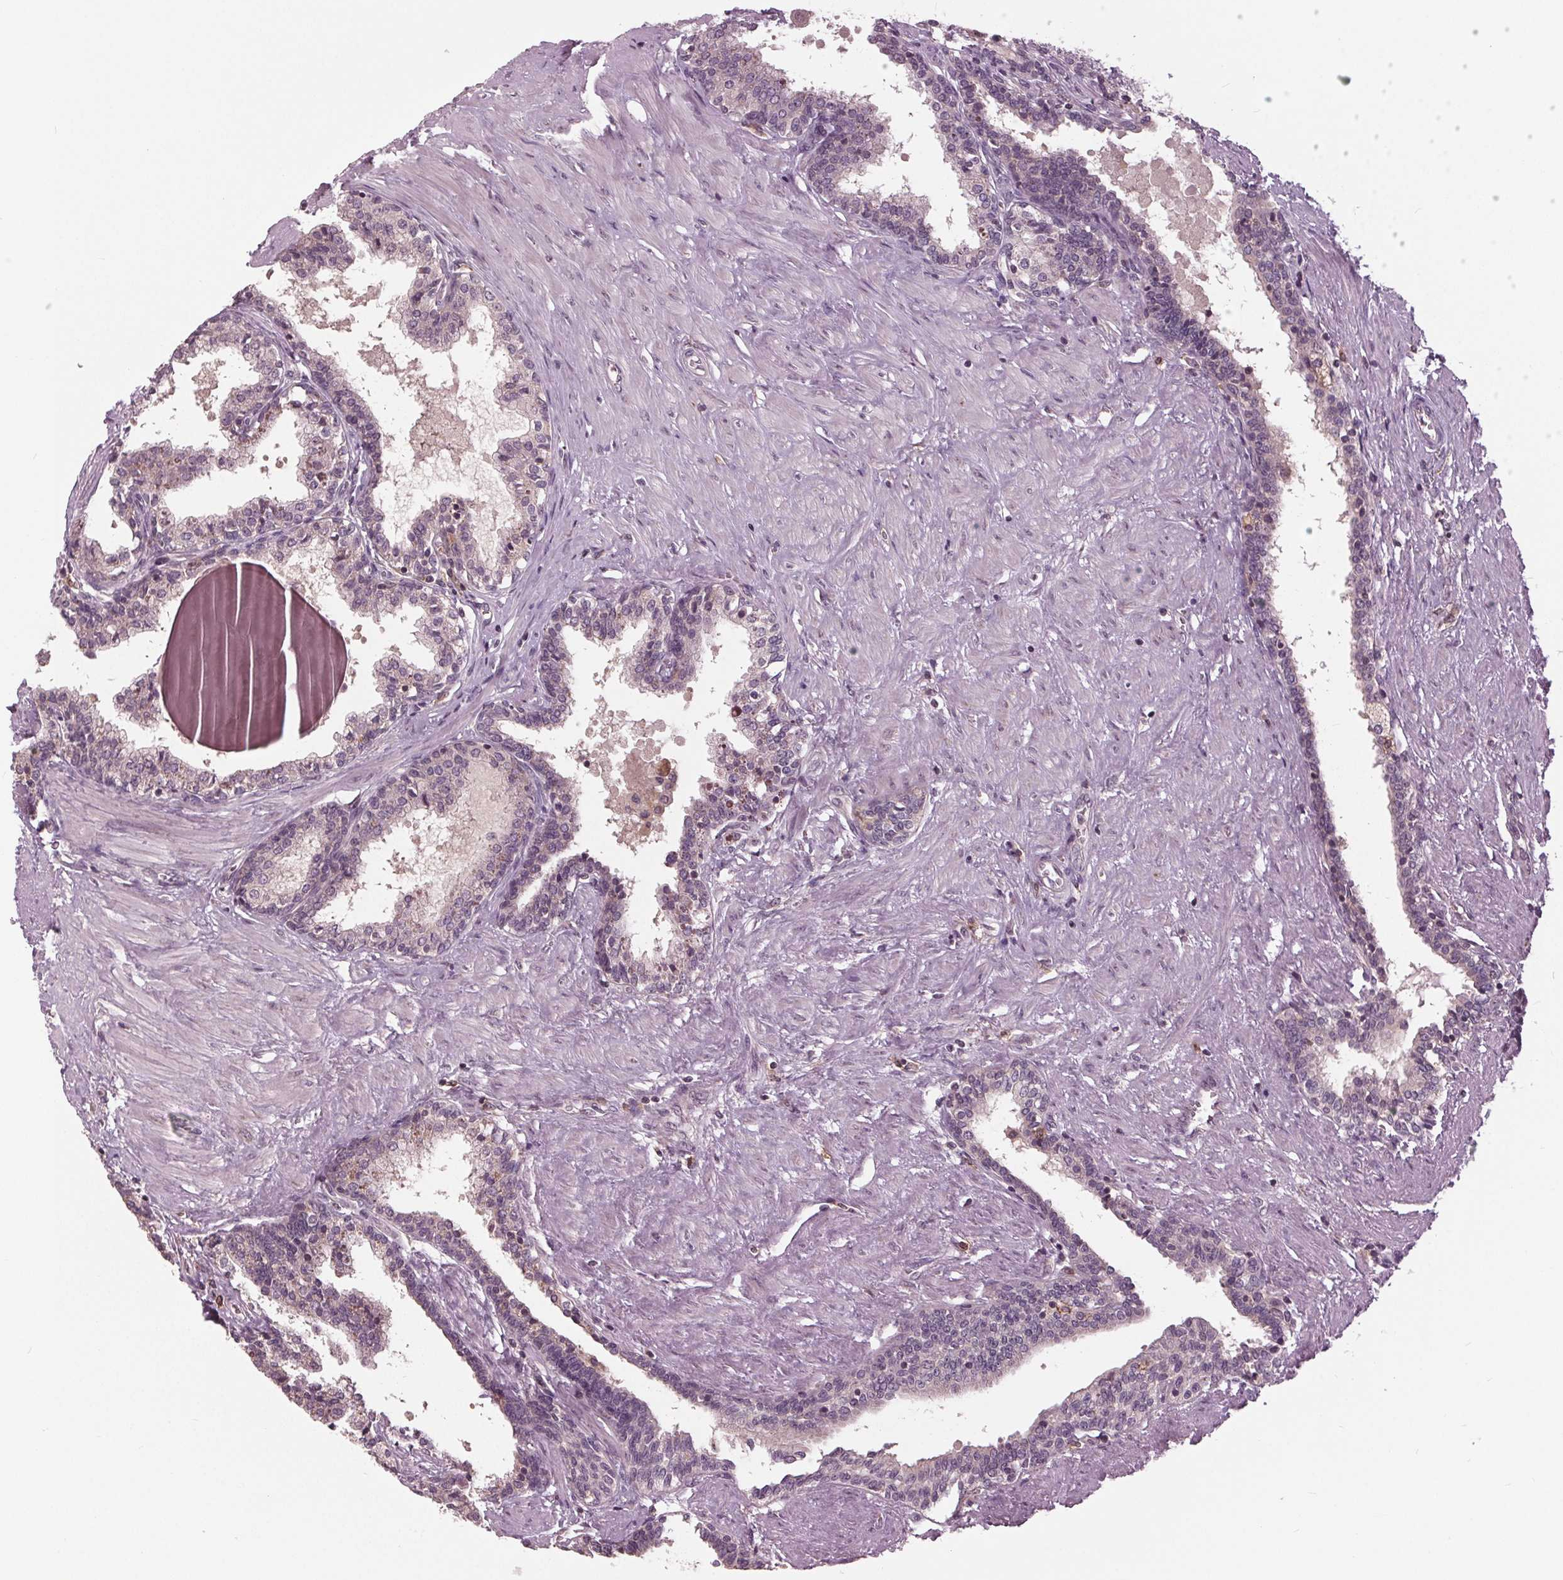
{"staining": {"intensity": "negative", "quantity": "none", "location": "none"}, "tissue": "prostate", "cell_type": "Glandular cells", "image_type": "normal", "snomed": [{"axis": "morphology", "description": "Normal tissue, NOS"}, {"axis": "topography", "description": "Prostate"}], "caption": "This is an IHC micrograph of benign prostate. There is no positivity in glandular cells.", "gene": "SIGLEC6", "patient": {"sex": "male", "age": 55}}